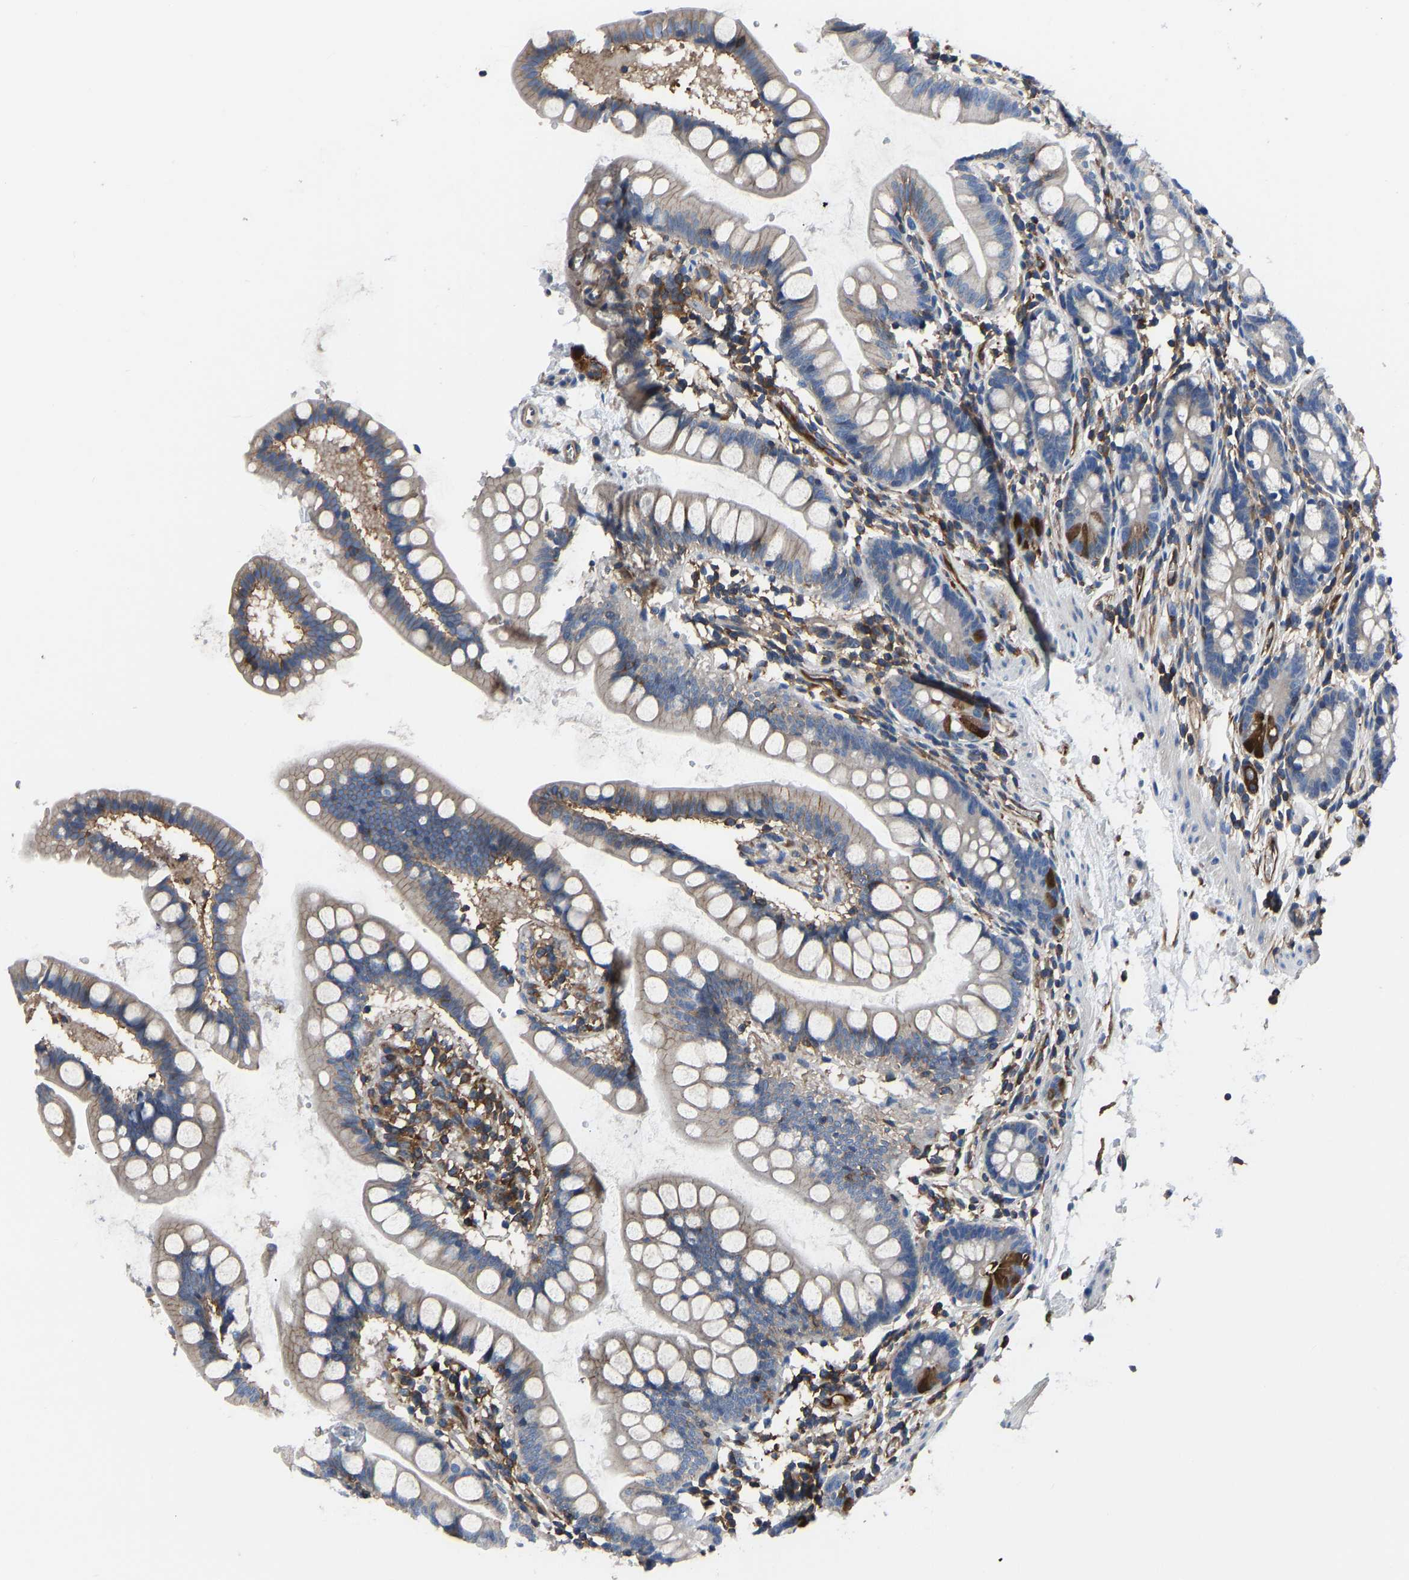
{"staining": {"intensity": "moderate", "quantity": ">75%", "location": "cytoplasmic/membranous"}, "tissue": "small intestine", "cell_type": "Glandular cells", "image_type": "normal", "snomed": [{"axis": "morphology", "description": "Normal tissue, NOS"}, {"axis": "topography", "description": "Small intestine"}], "caption": "Protein expression analysis of benign small intestine shows moderate cytoplasmic/membranous positivity in about >75% of glandular cells.", "gene": "PRKAR1A", "patient": {"sex": "female", "age": 84}}